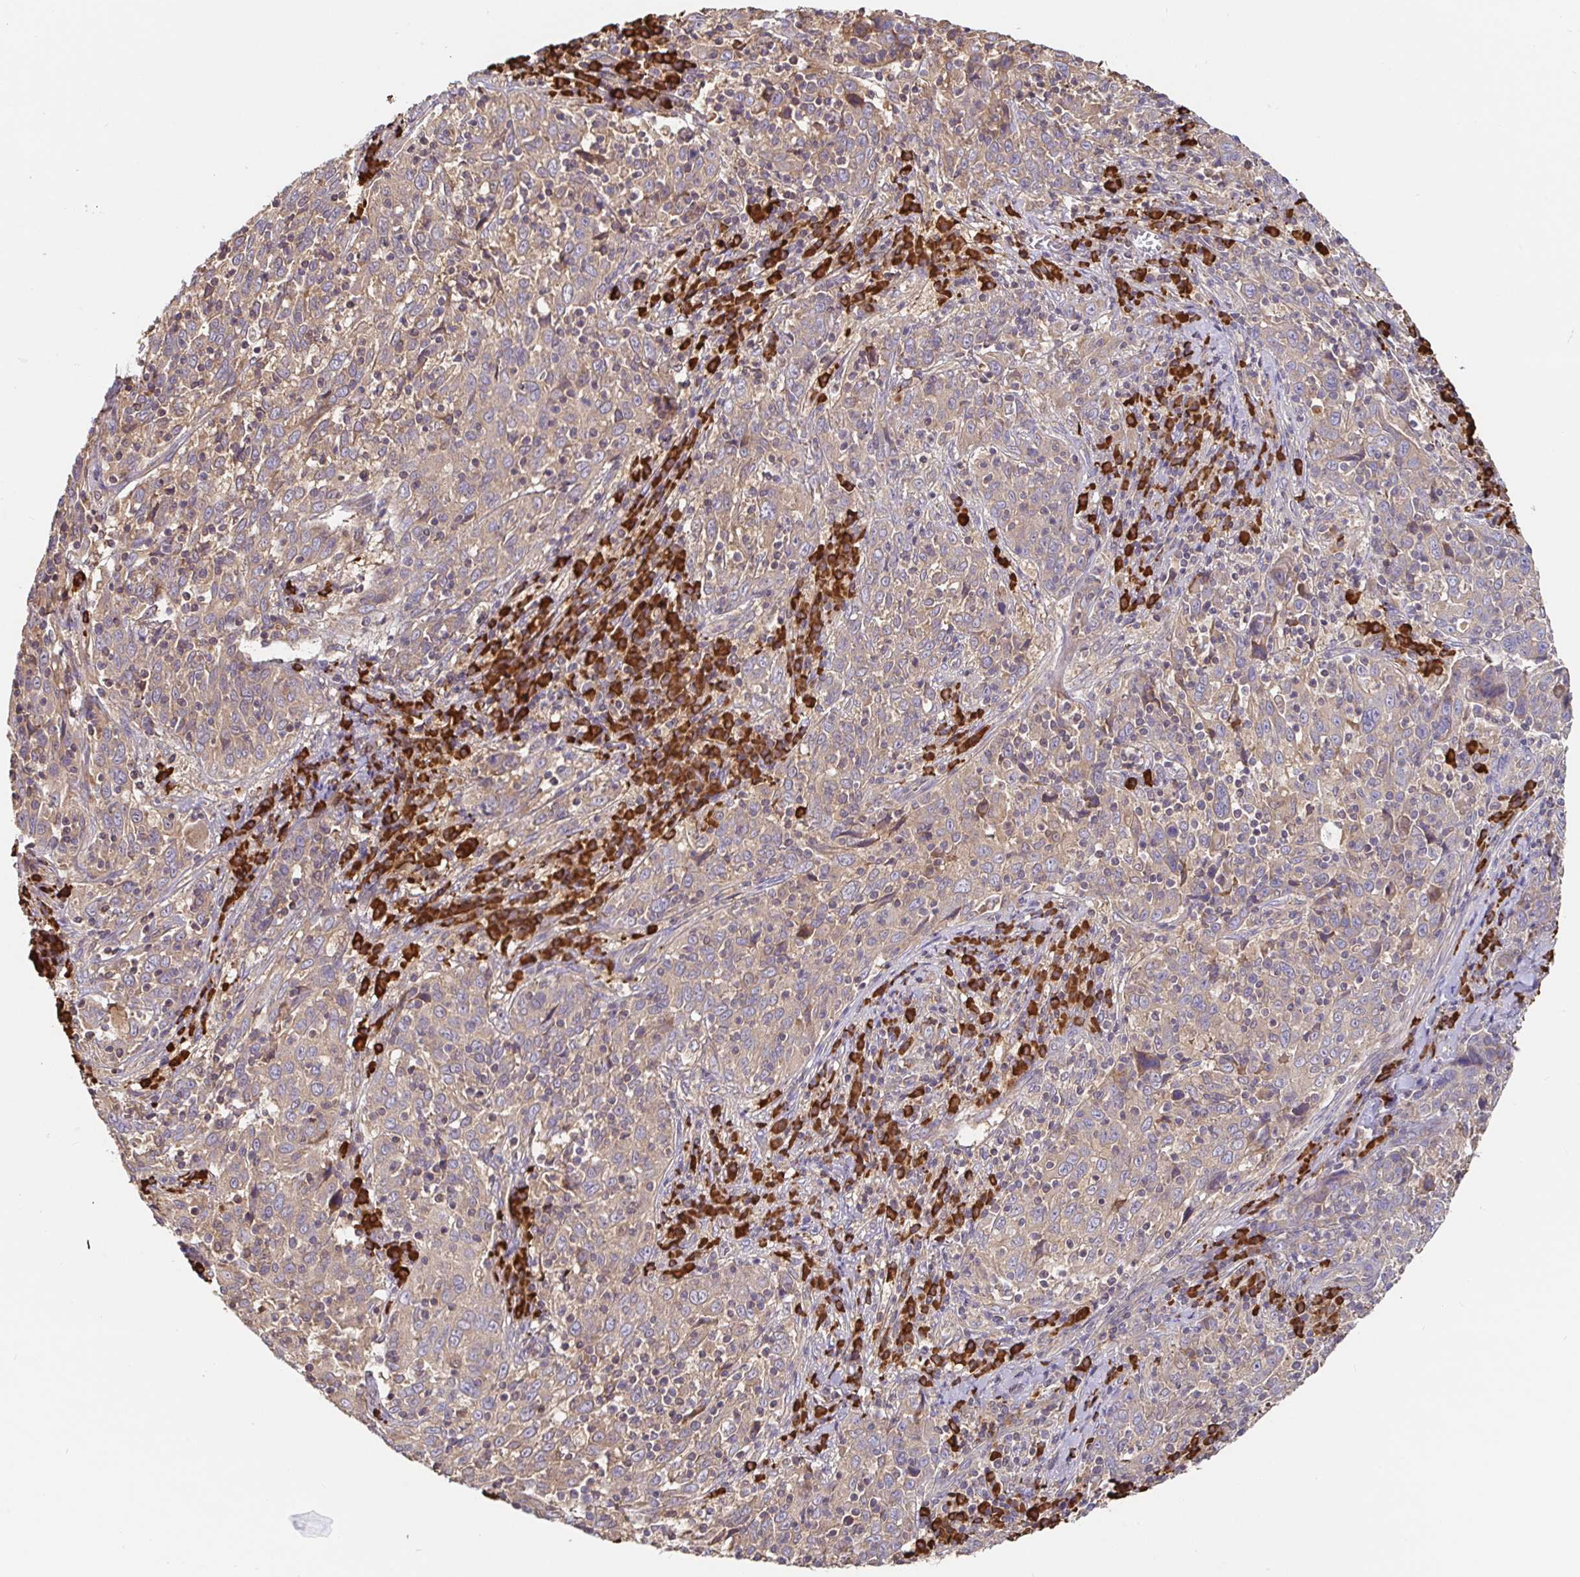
{"staining": {"intensity": "weak", "quantity": "<25%", "location": "cytoplasmic/membranous"}, "tissue": "cervical cancer", "cell_type": "Tumor cells", "image_type": "cancer", "snomed": [{"axis": "morphology", "description": "Squamous cell carcinoma, NOS"}, {"axis": "topography", "description": "Cervix"}], "caption": "Histopathology image shows no protein staining in tumor cells of cervical cancer tissue.", "gene": "HAGH", "patient": {"sex": "female", "age": 46}}